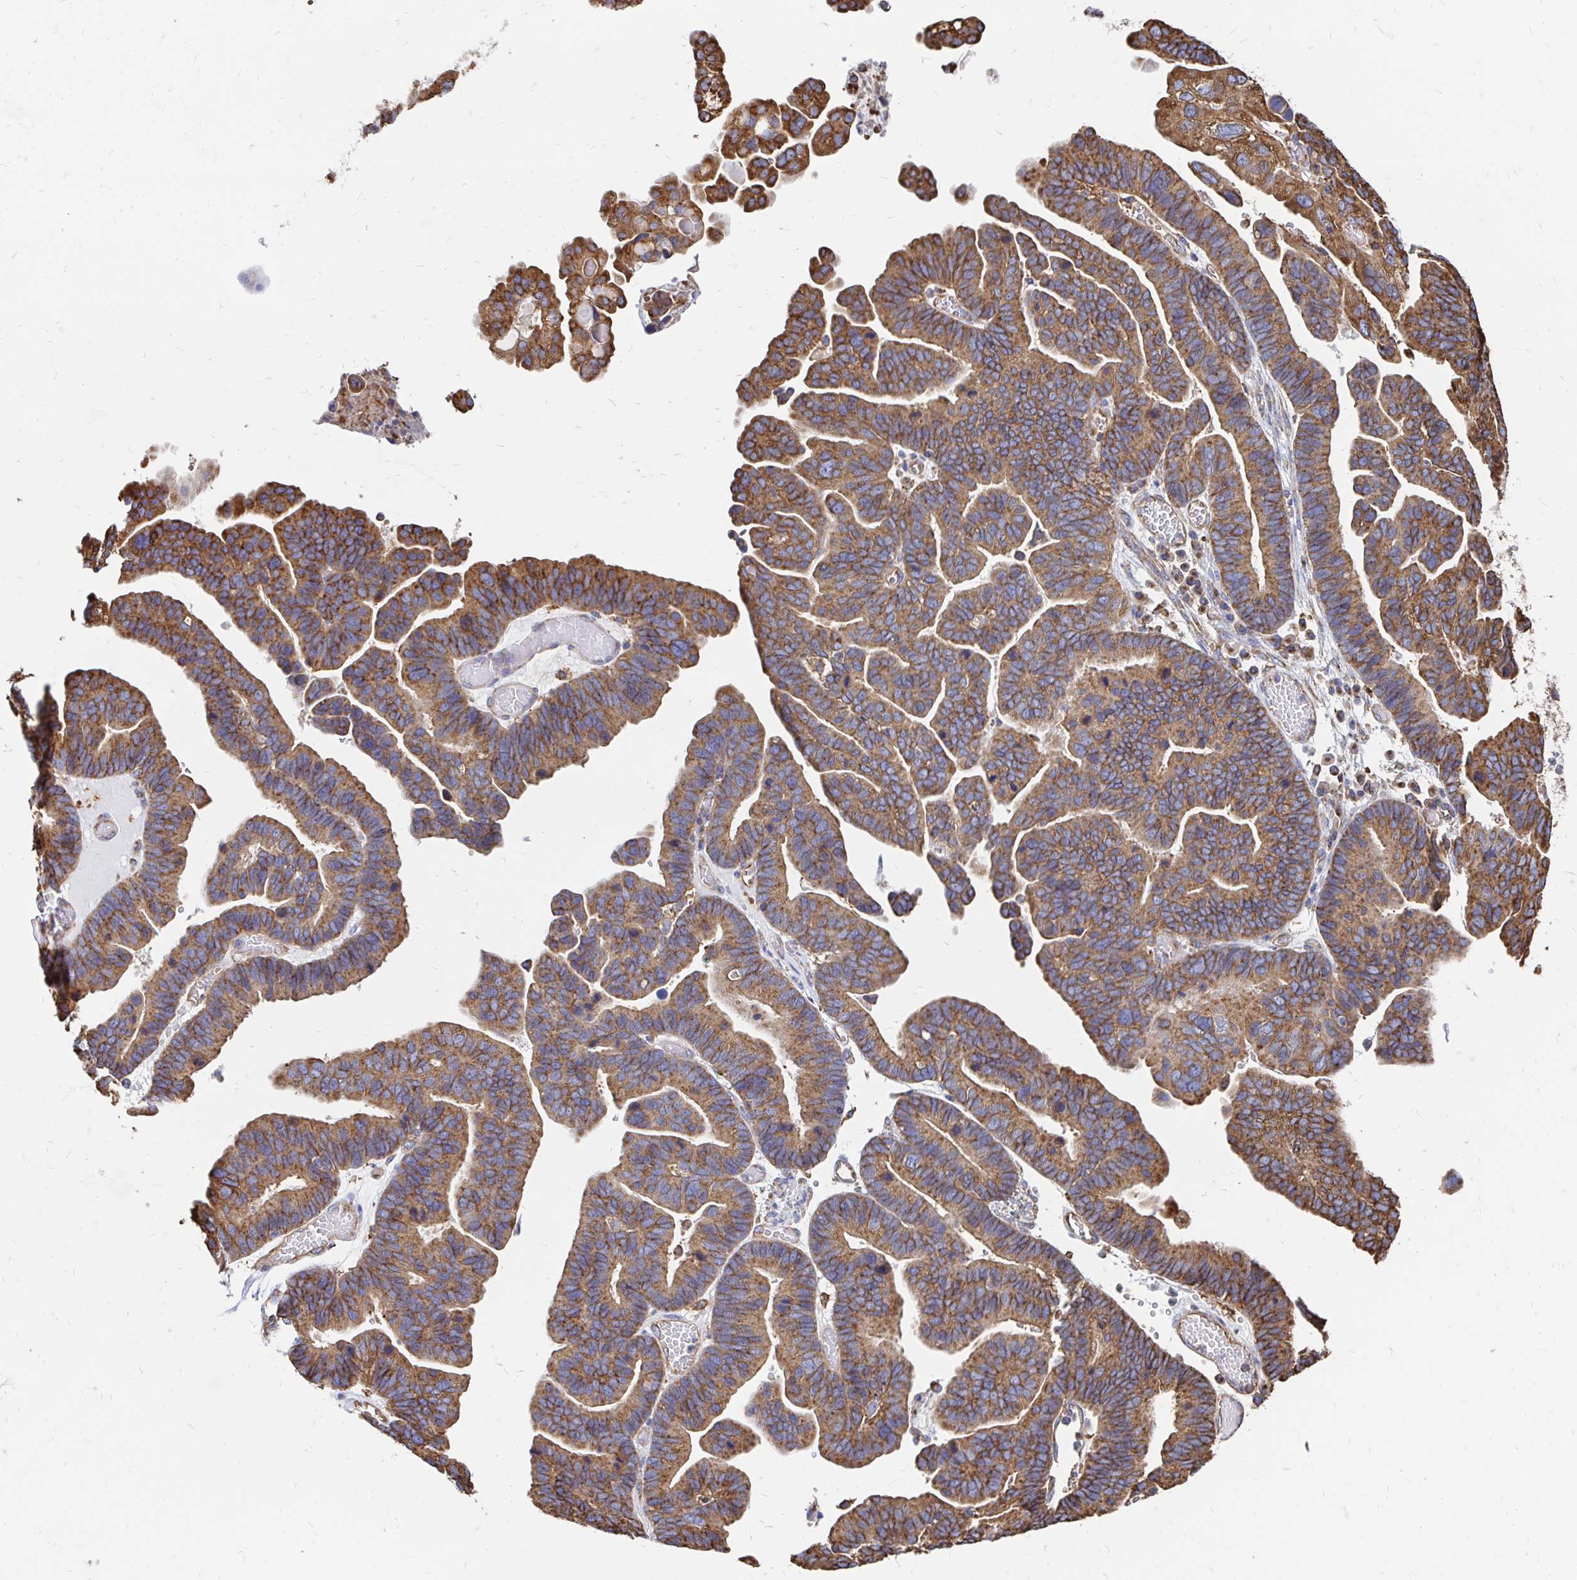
{"staining": {"intensity": "moderate", "quantity": ">75%", "location": "cytoplasmic/membranous"}, "tissue": "ovarian cancer", "cell_type": "Tumor cells", "image_type": "cancer", "snomed": [{"axis": "morphology", "description": "Cystadenocarcinoma, serous, NOS"}, {"axis": "topography", "description": "Ovary"}], "caption": "Human serous cystadenocarcinoma (ovarian) stained for a protein (brown) exhibits moderate cytoplasmic/membranous positive positivity in about >75% of tumor cells.", "gene": "CLTC", "patient": {"sex": "female", "age": 56}}